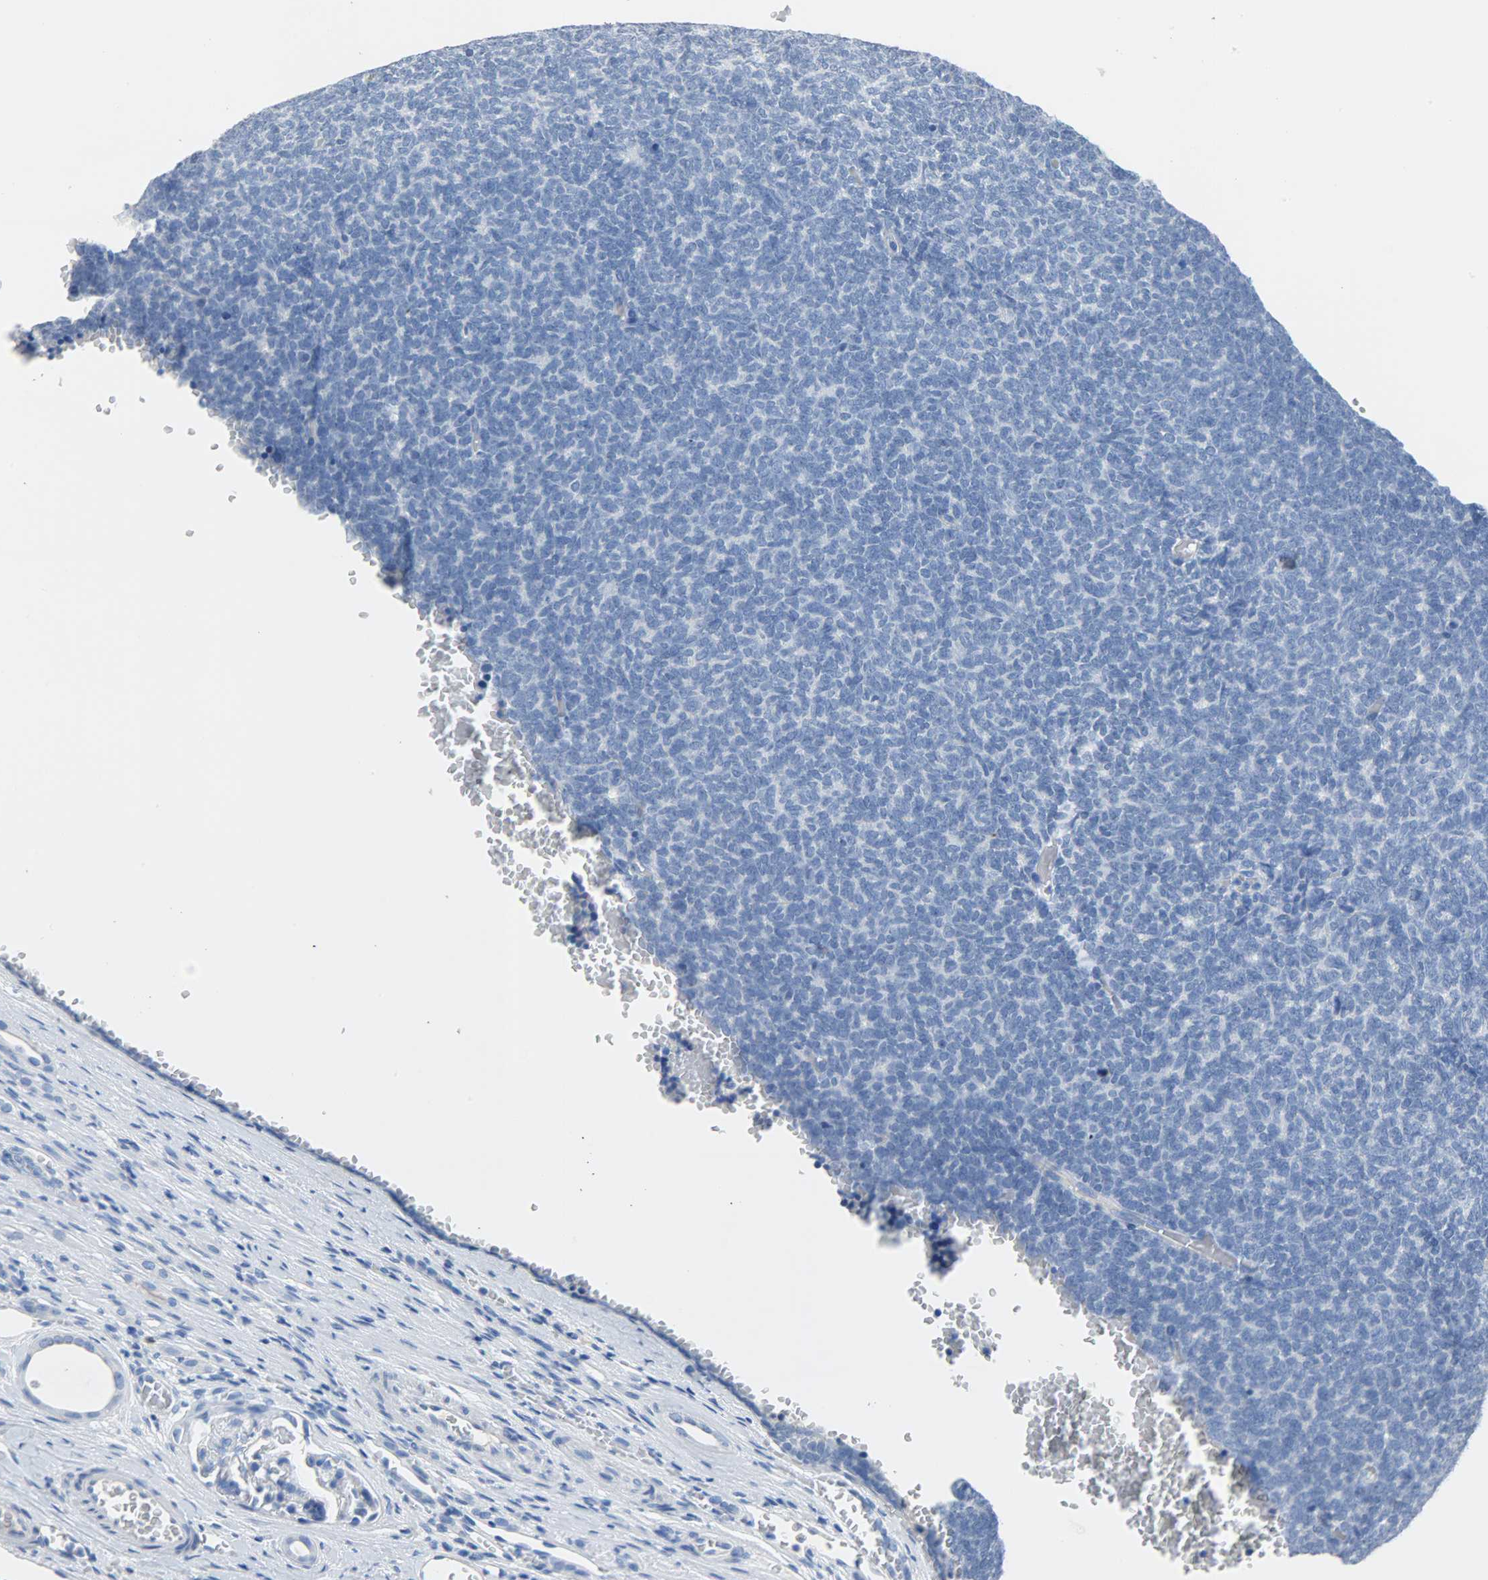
{"staining": {"intensity": "negative", "quantity": "none", "location": "none"}, "tissue": "renal cancer", "cell_type": "Tumor cells", "image_type": "cancer", "snomed": [{"axis": "morphology", "description": "Neoplasm, malignant, NOS"}, {"axis": "topography", "description": "Kidney"}], "caption": "Renal cancer (malignant neoplasm) was stained to show a protein in brown. There is no significant staining in tumor cells.", "gene": "CA3", "patient": {"sex": "male", "age": 28}}